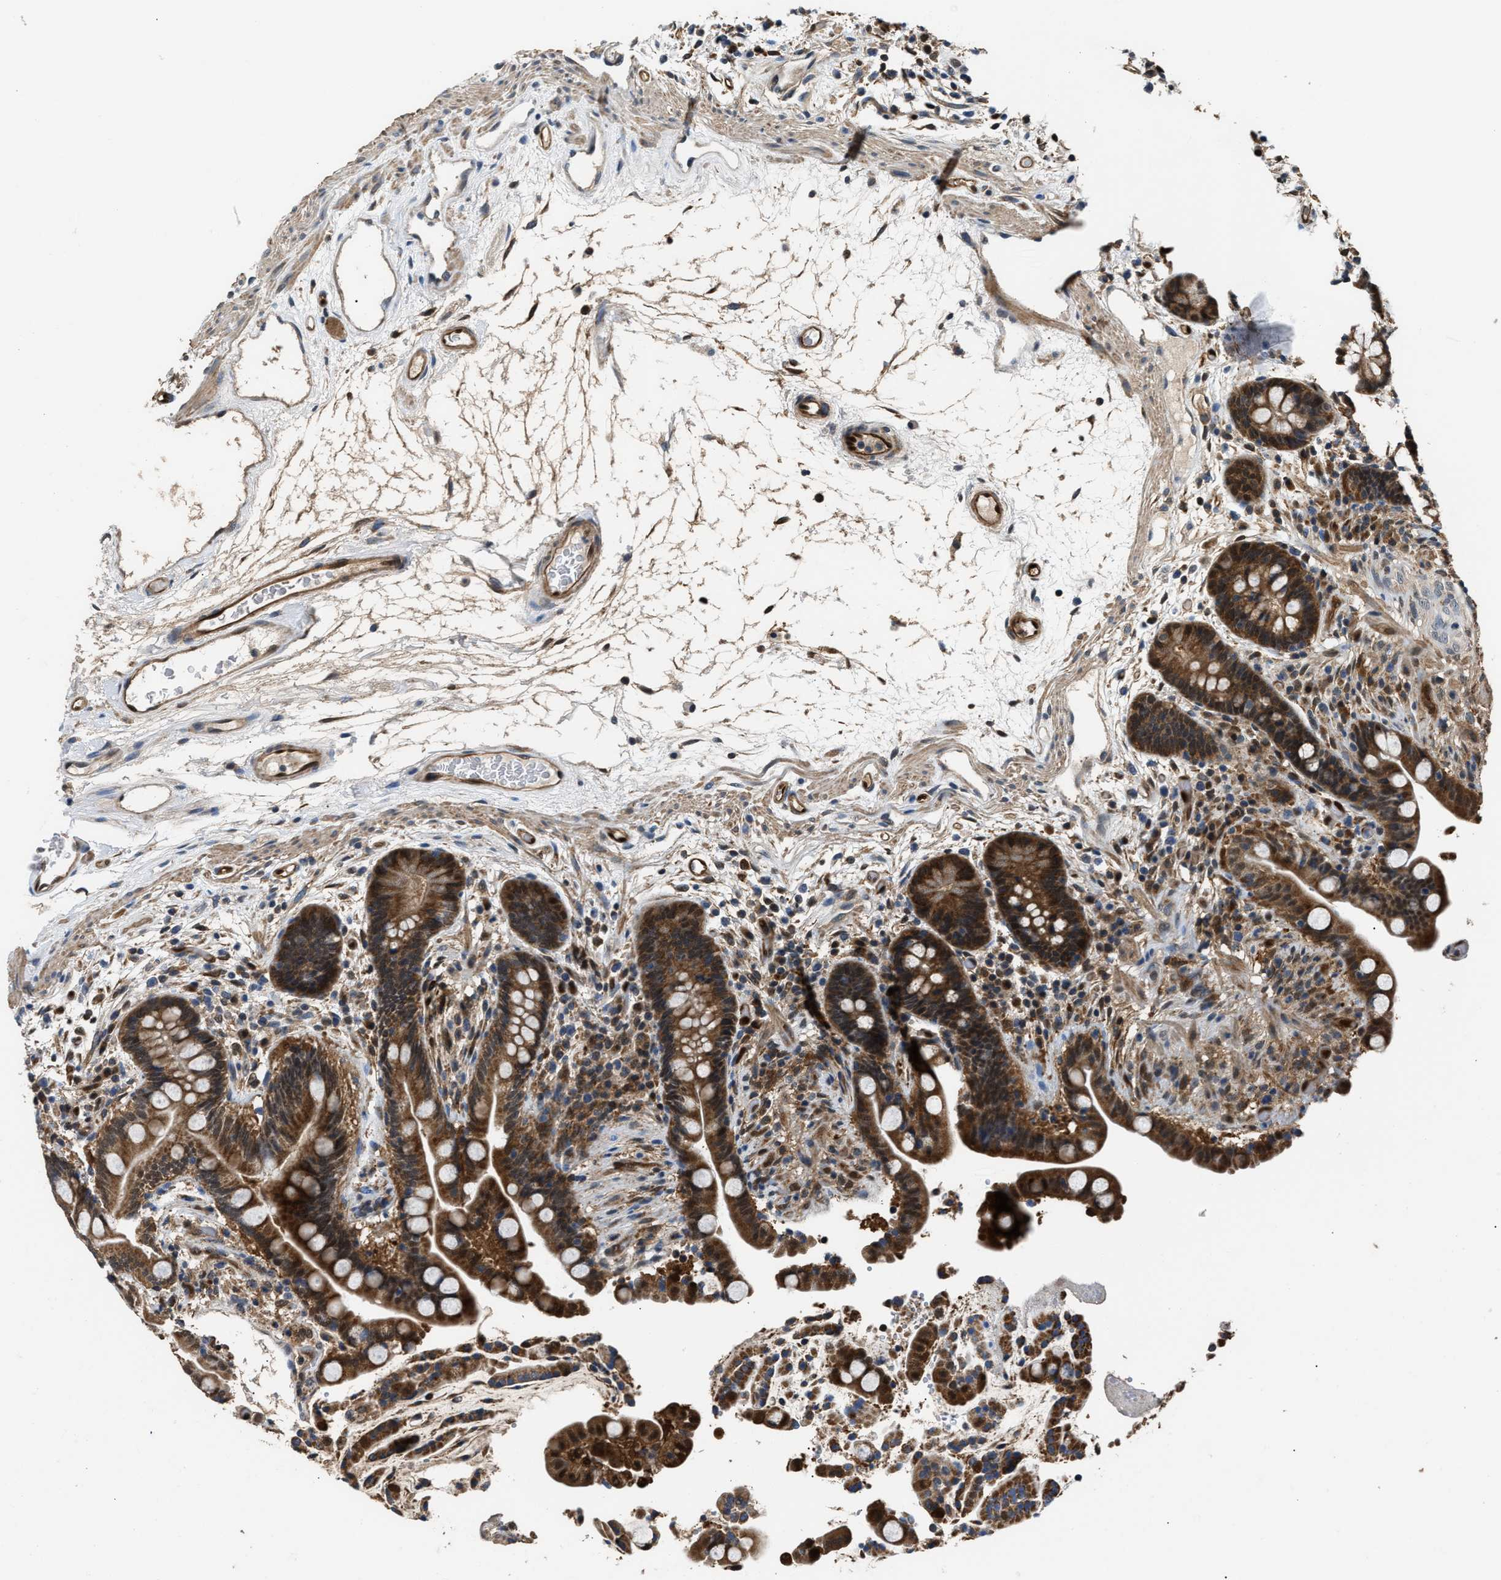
{"staining": {"intensity": "moderate", "quantity": ">75%", "location": "cytoplasmic/membranous"}, "tissue": "colon", "cell_type": "Endothelial cells", "image_type": "normal", "snomed": [{"axis": "morphology", "description": "Normal tissue, NOS"}, {"axis": "topography", "description": "Colon"}], "caption": "Human colon stained for a protein (brown) reveals moderate cytoplasmic/membranous positive expression in approximately >75% of endothelial cells.", "gene": "PPA1", "patient": {"sex": "male", "age": 73}}